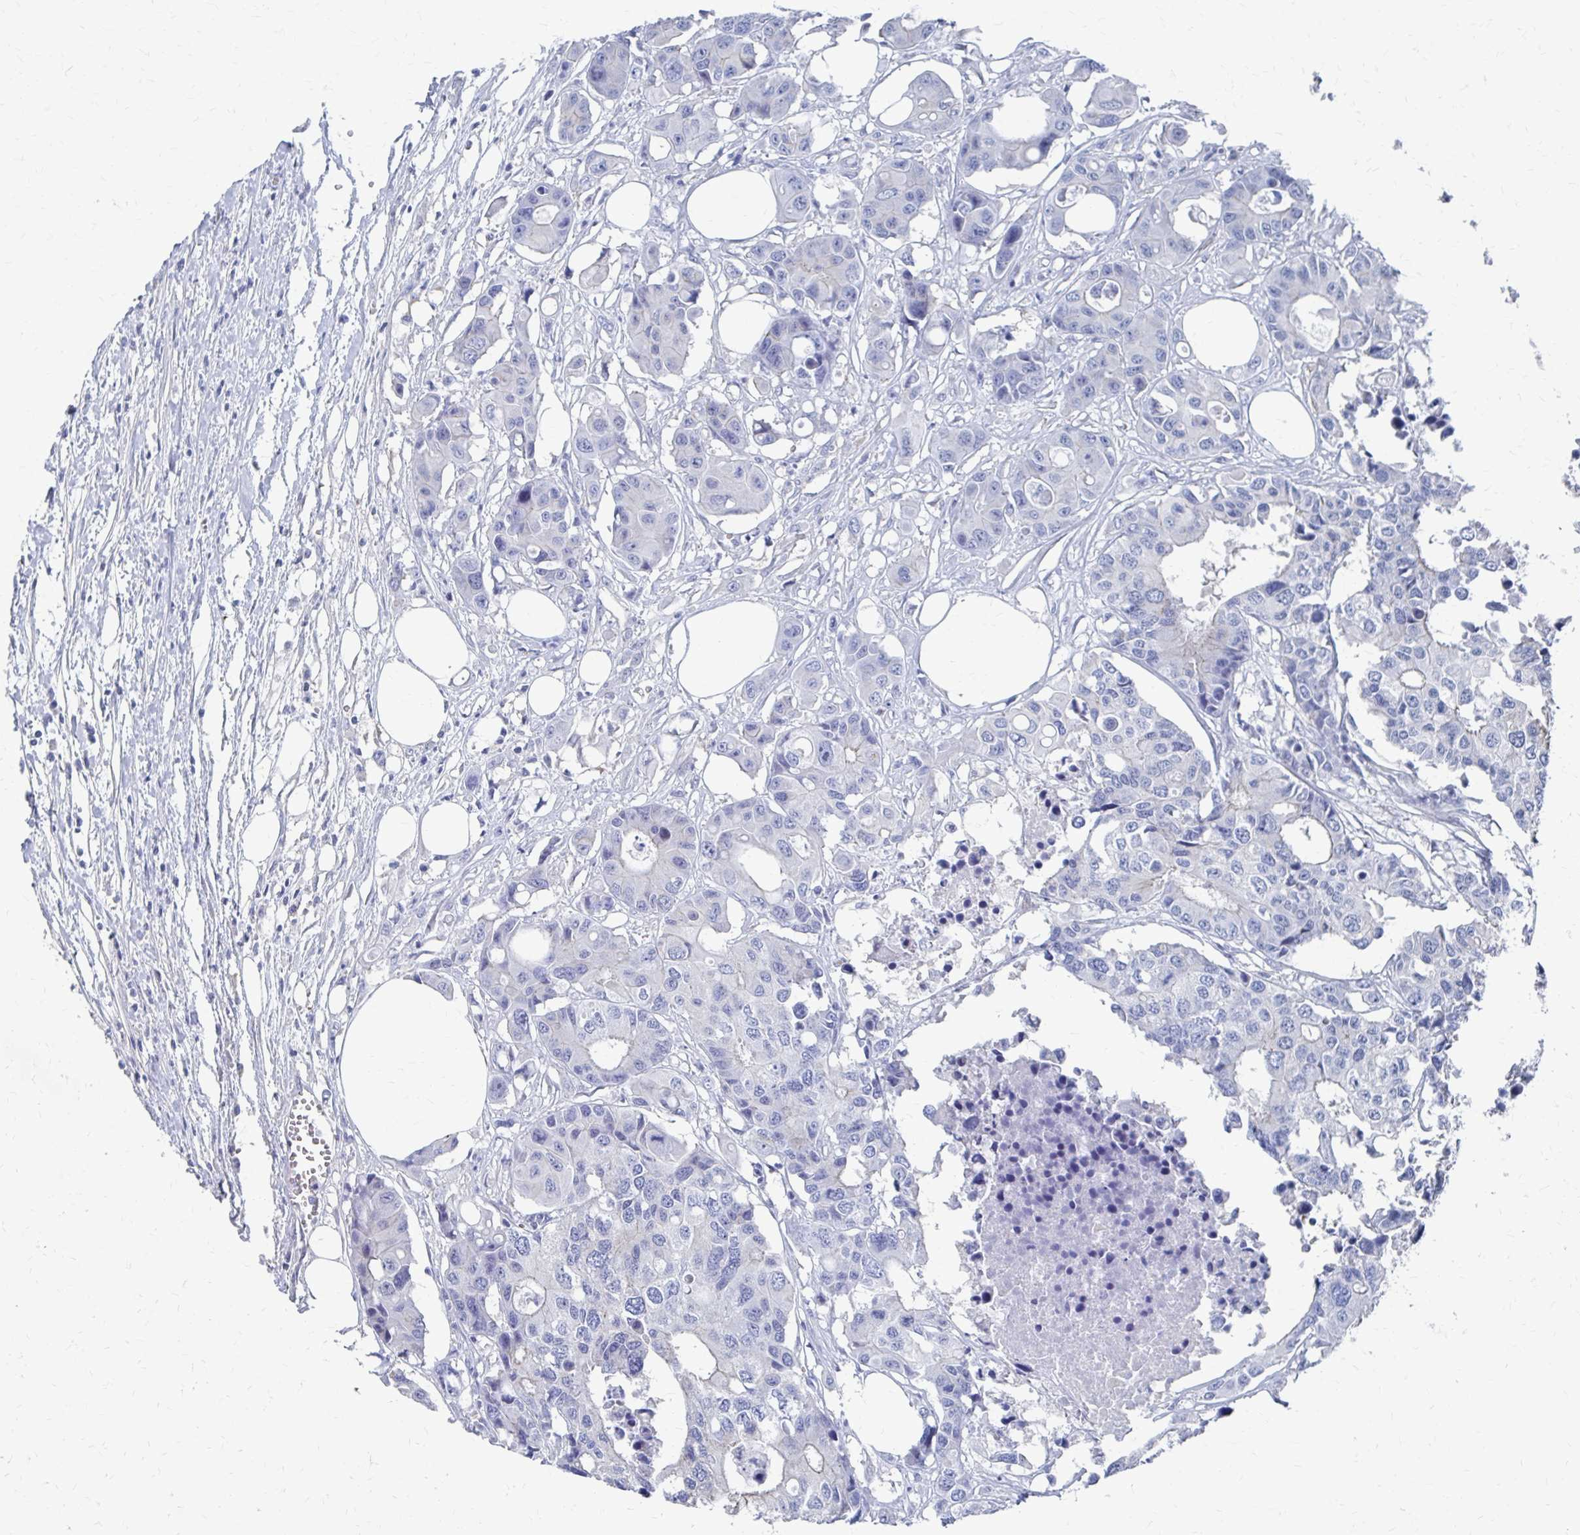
{"staining": {"intensity": "negative", "quantity": "none", "location": "none"}, "tissue": "colorectal cancer", "cell_type": "Tumor cells", "image_type": "cancer", "snomed": [{"axis": "morphology", "description": "Adenocarcinoma, NOS"}, {"axis": "topography", "description": "Colon"}], "caption": "IHC of colorectal cancer displays no positivity in tumor cells. Brightfield microscopy of immunohistochemistry stained with DAB (3,3'-diaminobenzidine) (brown) and hematoxylin (blue), captured at high magnification.", "gene": "PLEKHG7", "patient": {"sex": "male", "age": 77}}